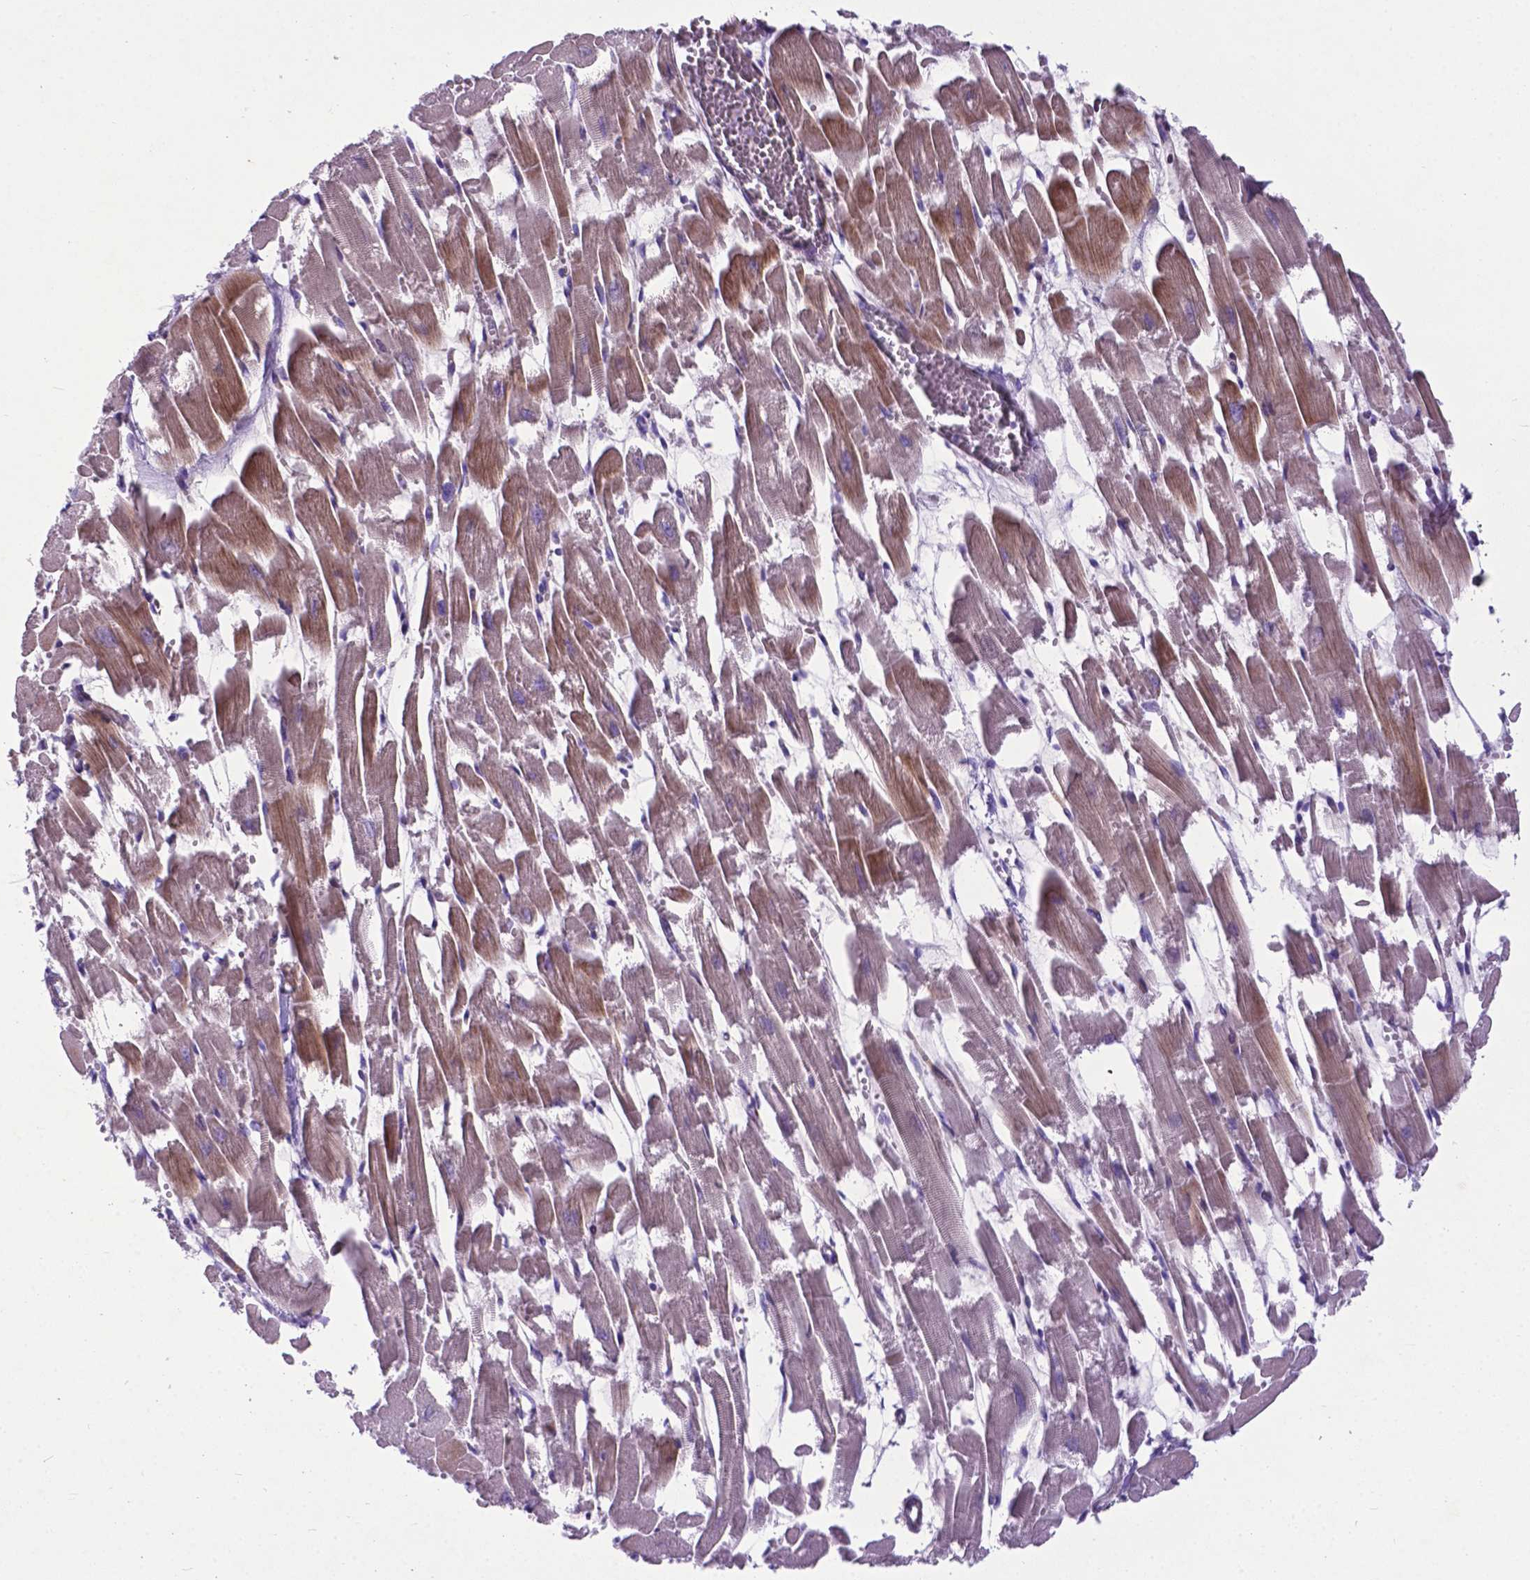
{"staining": {"intensity": "weak", "quantity": "25%-75%", "location": "cytoplasmic/membranous"}, "tissue": "heart muscle", "cell_type": "Cardiomyocytes", "image_type": "normal", "snomed": [{"axis": "morphology", "description": "Normal tissue, NOS"}, {"axis": "topography", "description": "Heart"}], "caption": "Heart muscle stained for a protein shows weak cytoplasmic/membranous positivity in cardiomyocytes. The protein of interest is stained brown, and the nuclei are stained in blue (DAB IHC with brightfield microscopy, high magnification).", "gene": "PFKFB4", "patient": {"sex": "female", "age": 52}}